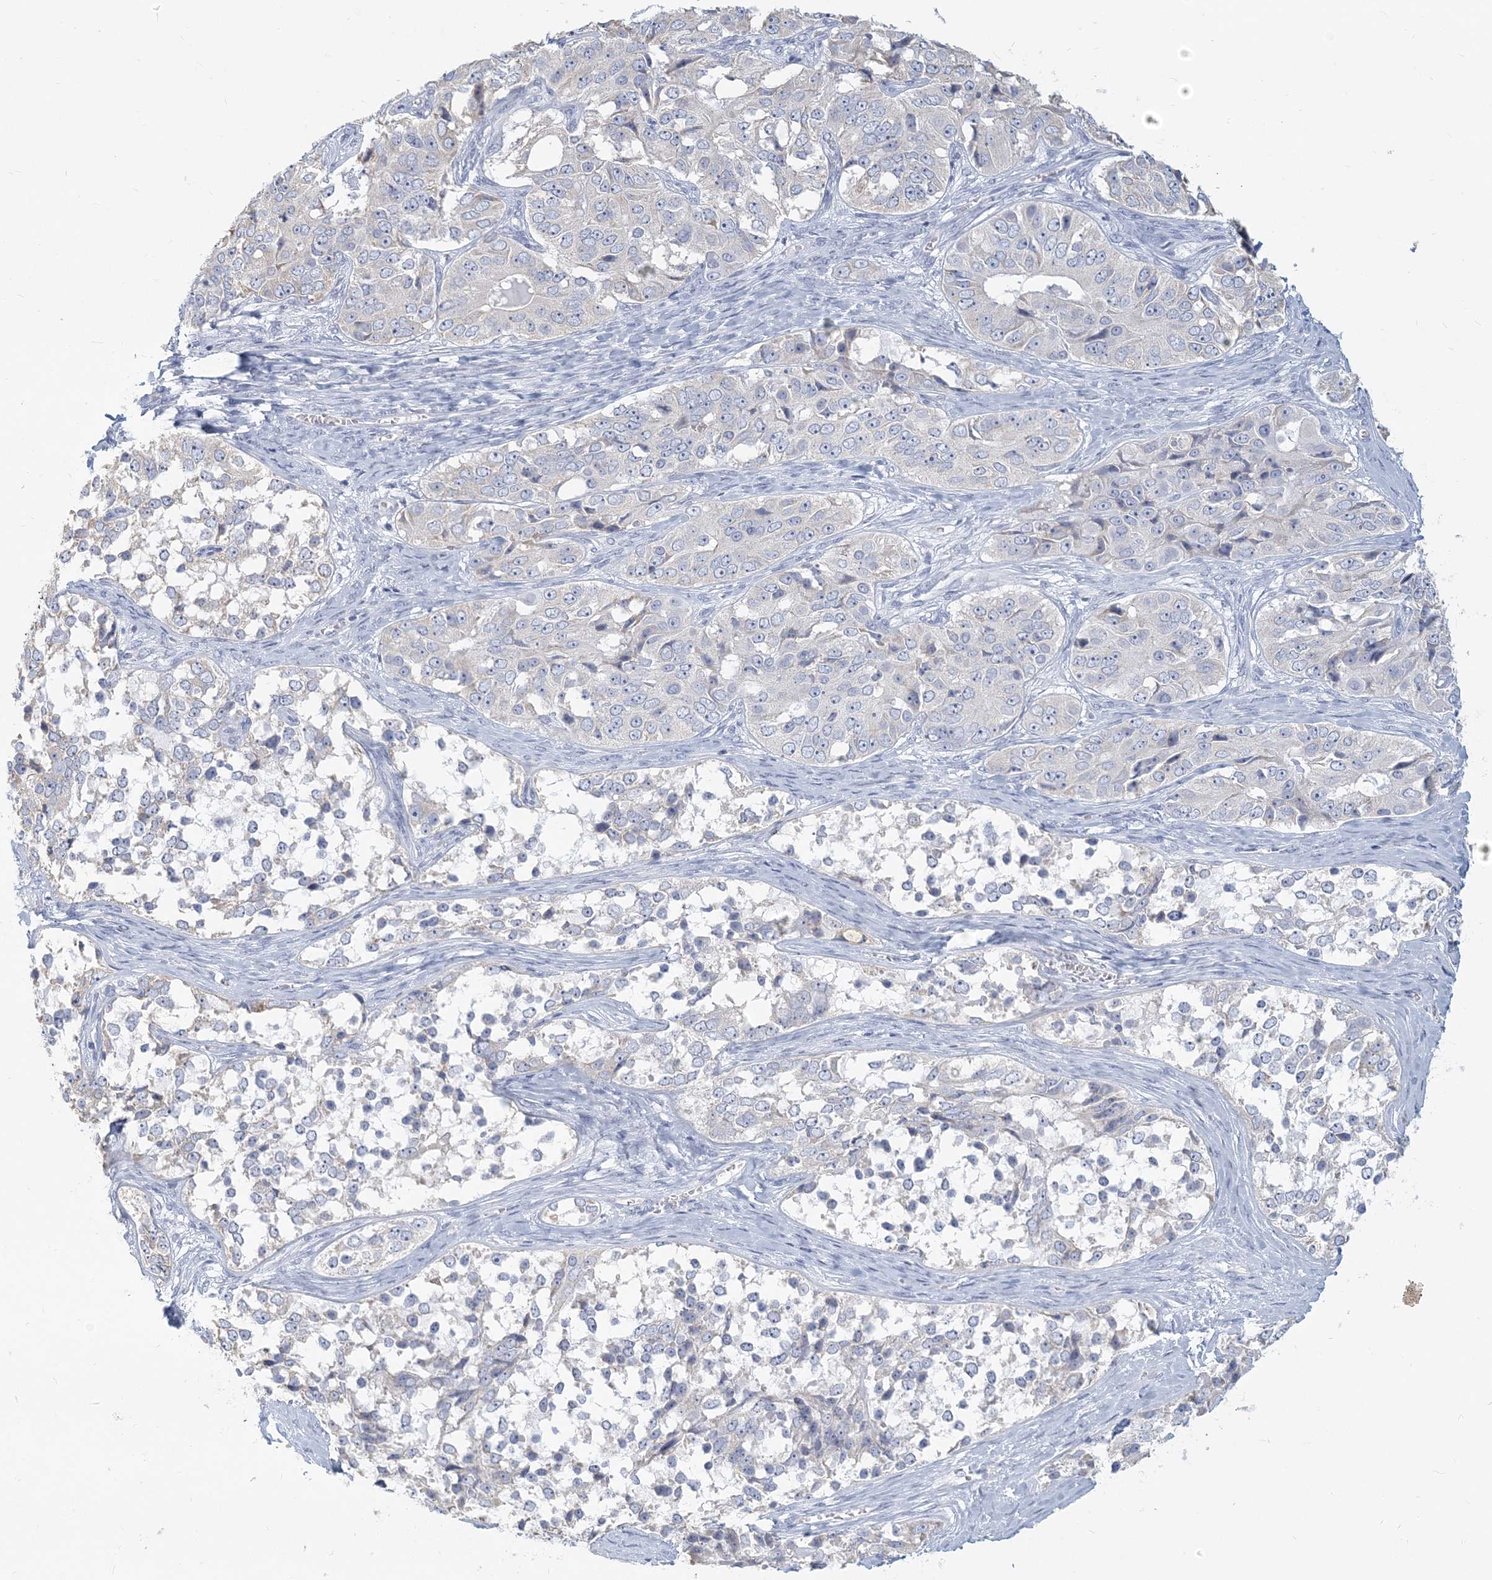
{"staining": {"intensity": "negative", "quantity": "none", "location": "none"}, "tissue": "ovarian cancer", "cell_type": "Tumor cells", "image_type": "cancer", "snomed": [{"axis": "morphology", "description": "Carcinoma, endometroid"}, {"axis": "topography", "description": "Ovary"}], "caption": "Immunohistochemistry (IHC) of ovarian cancer (endometroid carcinoma) demonstrates no staining in tumor cells.", "gene": "CSN1S1", "patient": {"sex": "female", "age": 51}}